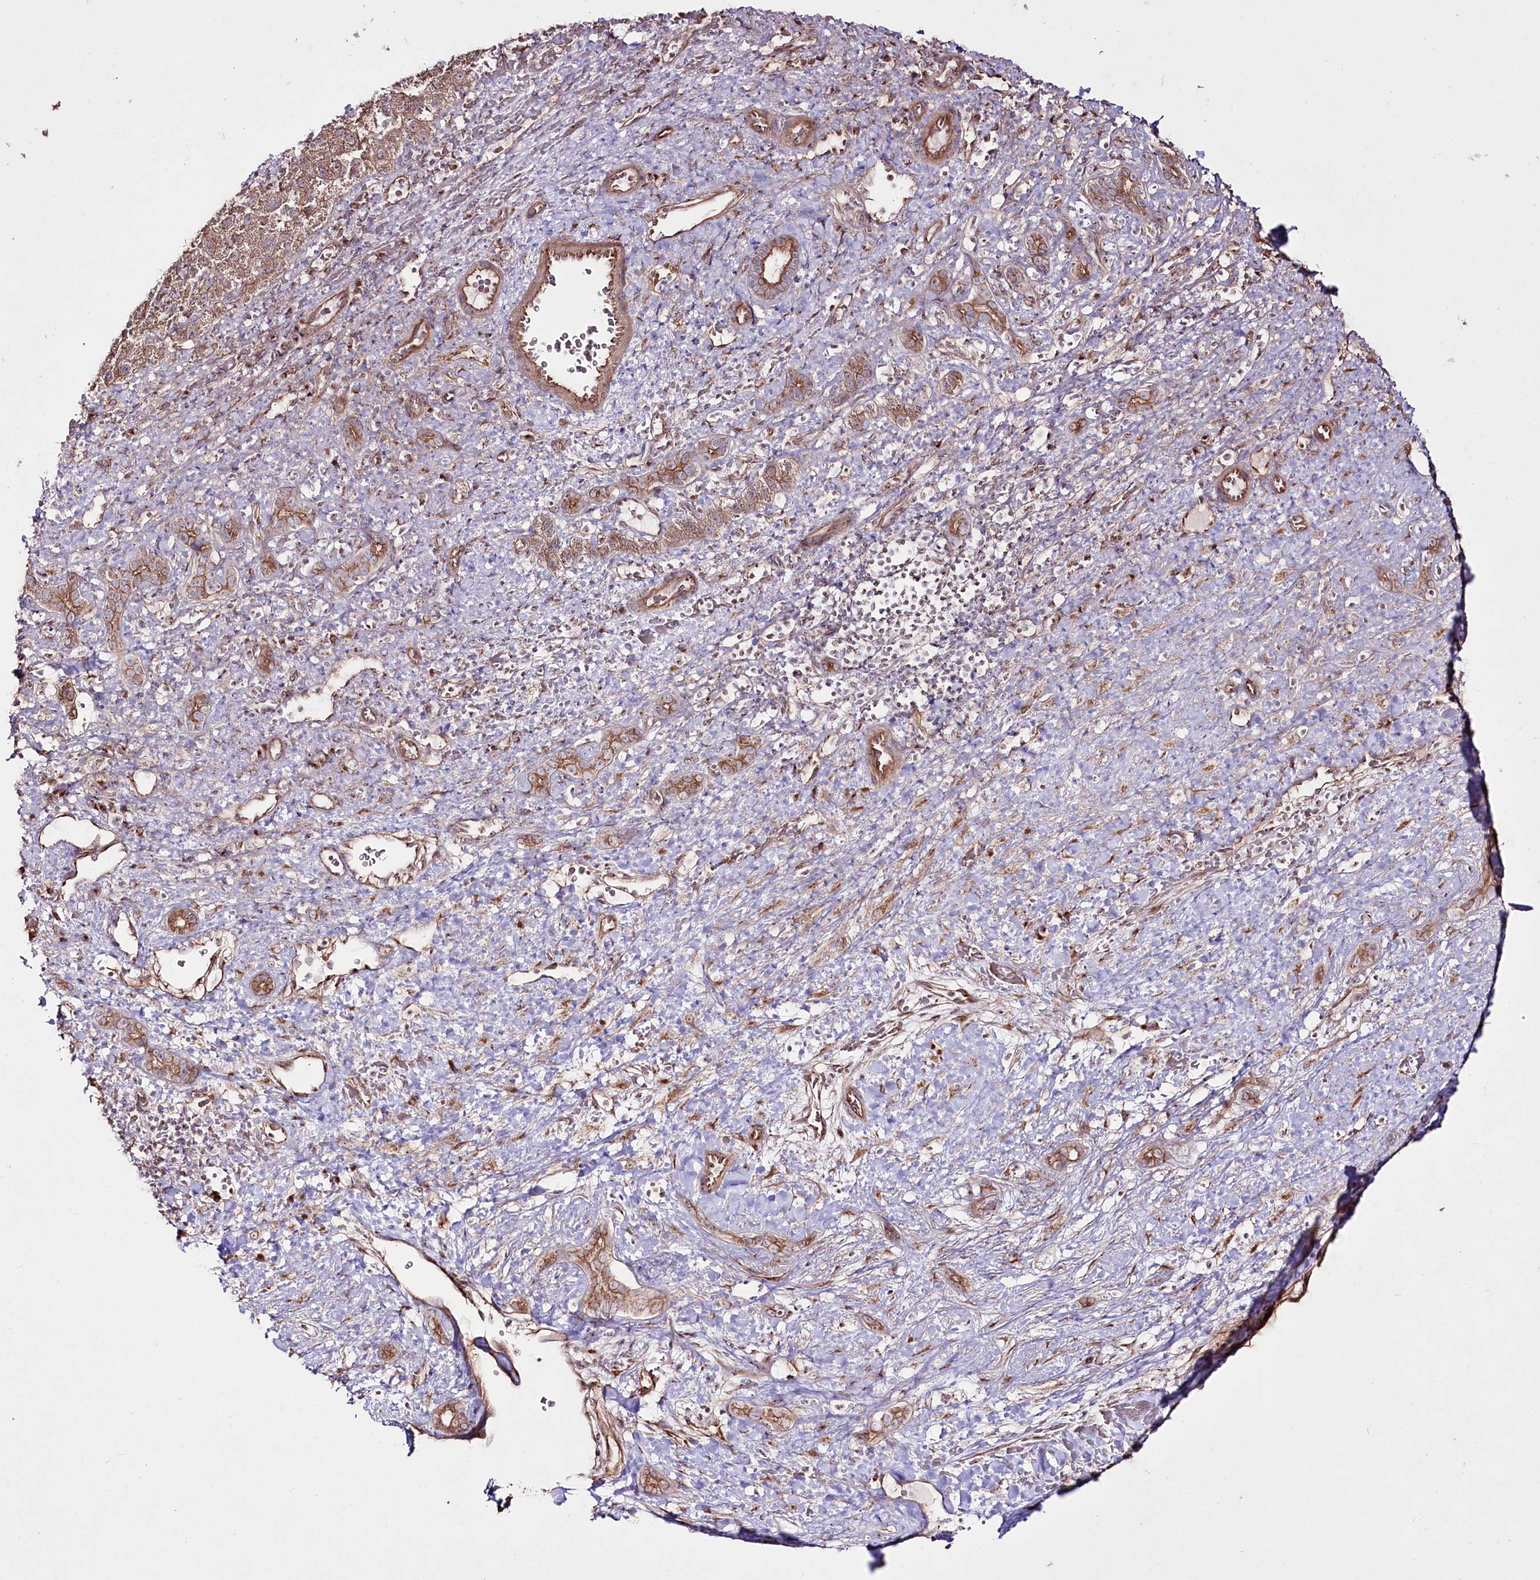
{"staining": {"intensity": "strong", "quantity": ">75%", "location": "cytoplasmic/membranous"}, "tissue": "liver cancer", "cell_type": "Tumor cells", "image_type": "cancer", "snomed": [{"axis": "morphology", "description": "Normal tissue, NOS"}, {"axis": "morphology", "description": "Carcinoma, Hepatocellular, NOS"}, {"axis": "topography", "description": "Liver"}], "caption": "The image exhibits immunohistochemical staining of hepatocellular carcinoma (liver). There is strong cytoplasmic/membranous positivity is appreciated in approximately >75% of tumor cells. The staining was performed using DAB to visualize the protein expression in brown, while the nuclei were stained in blue with hematoxylin (Magnification: 20x).", "gene": "REXO2", "patient": {"sex": "male", "age": 57}}